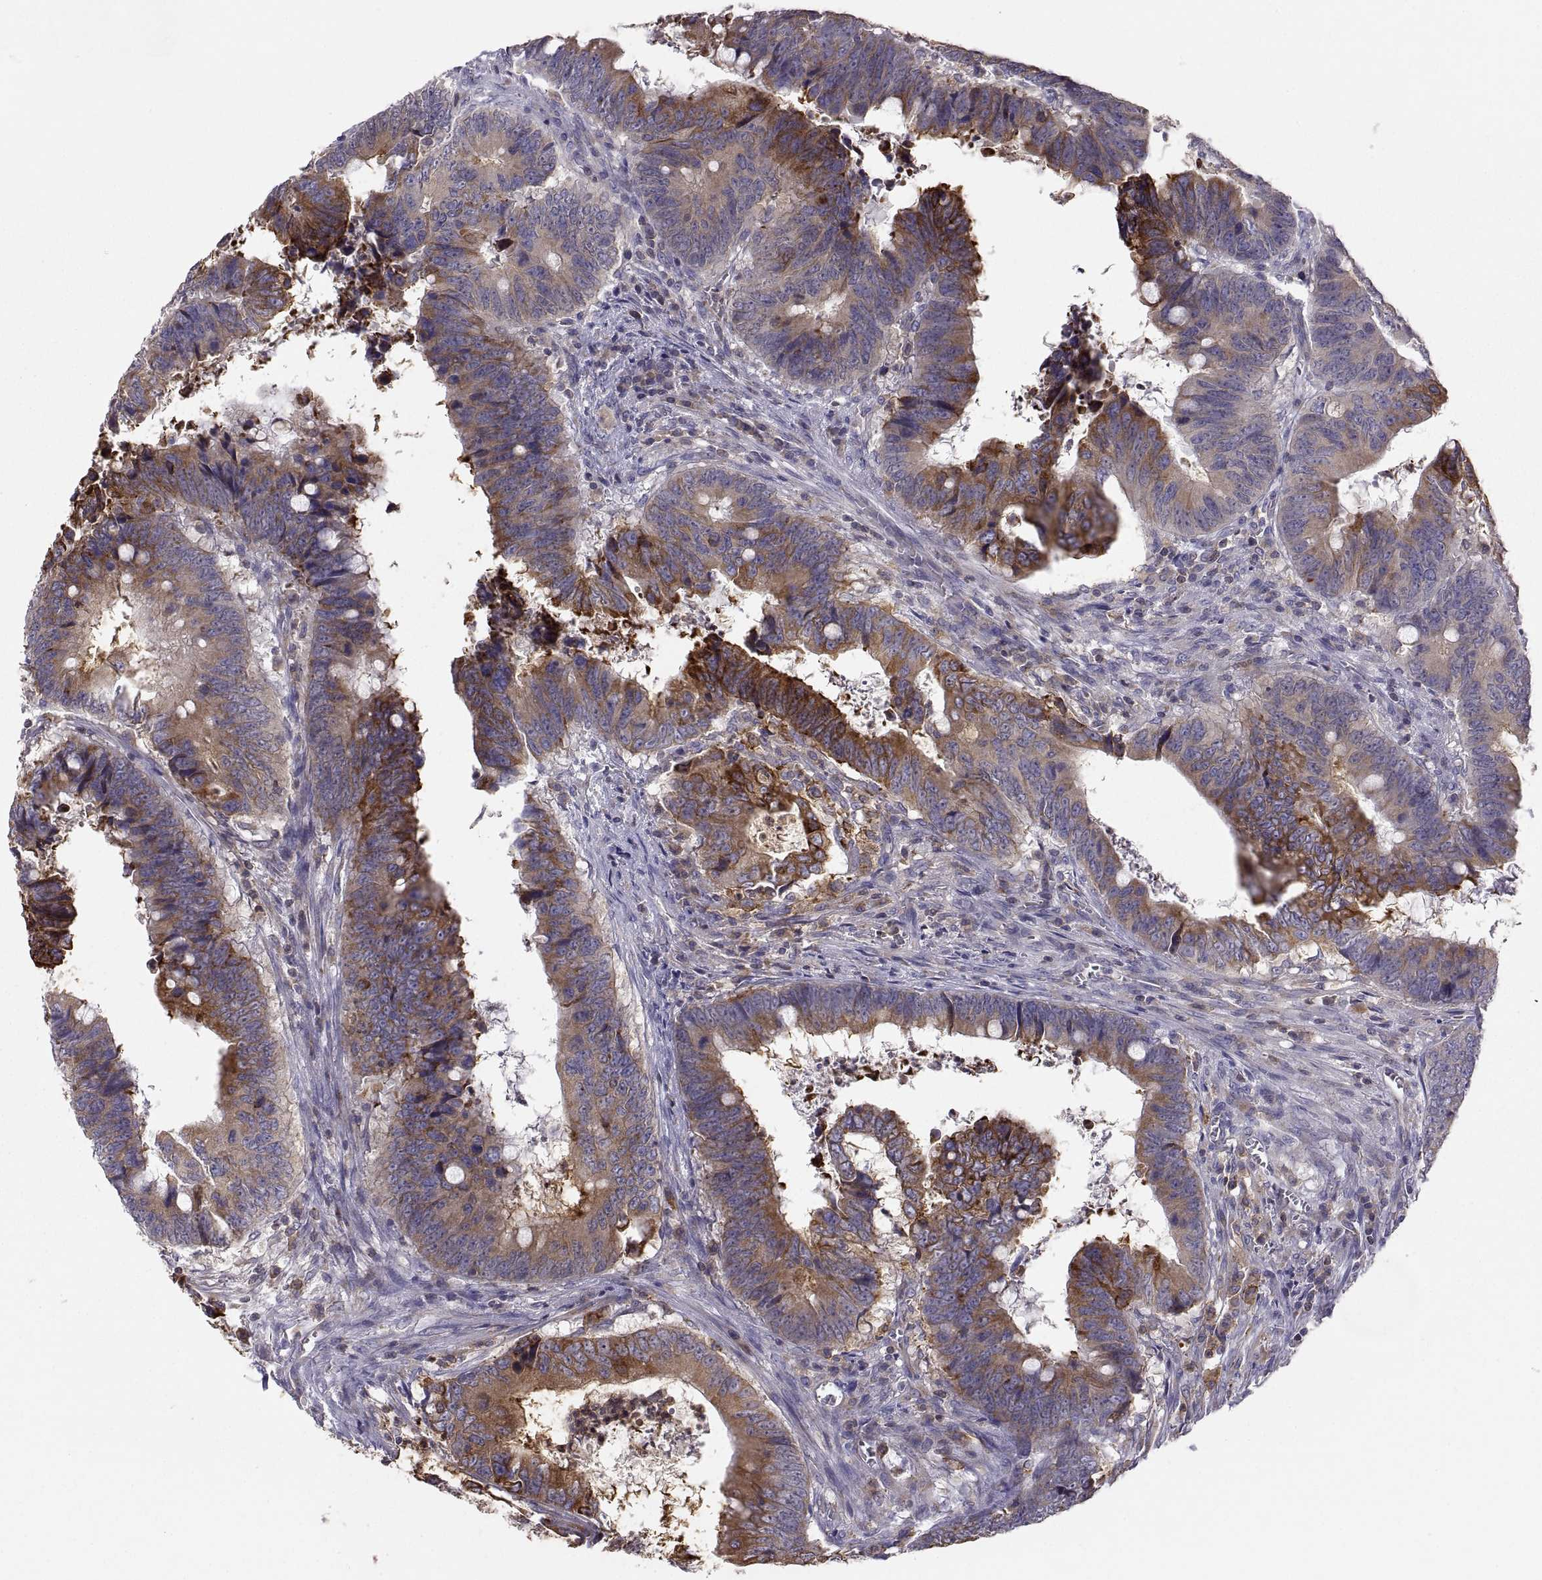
{"staining": {"intensity": "moderate", "quantity": ">75%", "location": "cytoplasmic/membranous"}, "tissue": "colorectal cancer", "cell_type": "Tumor cells", "image_type": "cancer", "snomed": [{"axis": "morphology", "description": "Adenocarcinoma, NOS"}, {"axis": "topography", "description": "Colon"}], "caption": "Colorectal adenocarcinoma stained for a protein (brown) displays moderate cytoplasmic/membranous positive staining in approximately >75% of tumor cells.", "gene": "ERO1A", "patient": {"sex": "female", "age": 82}}